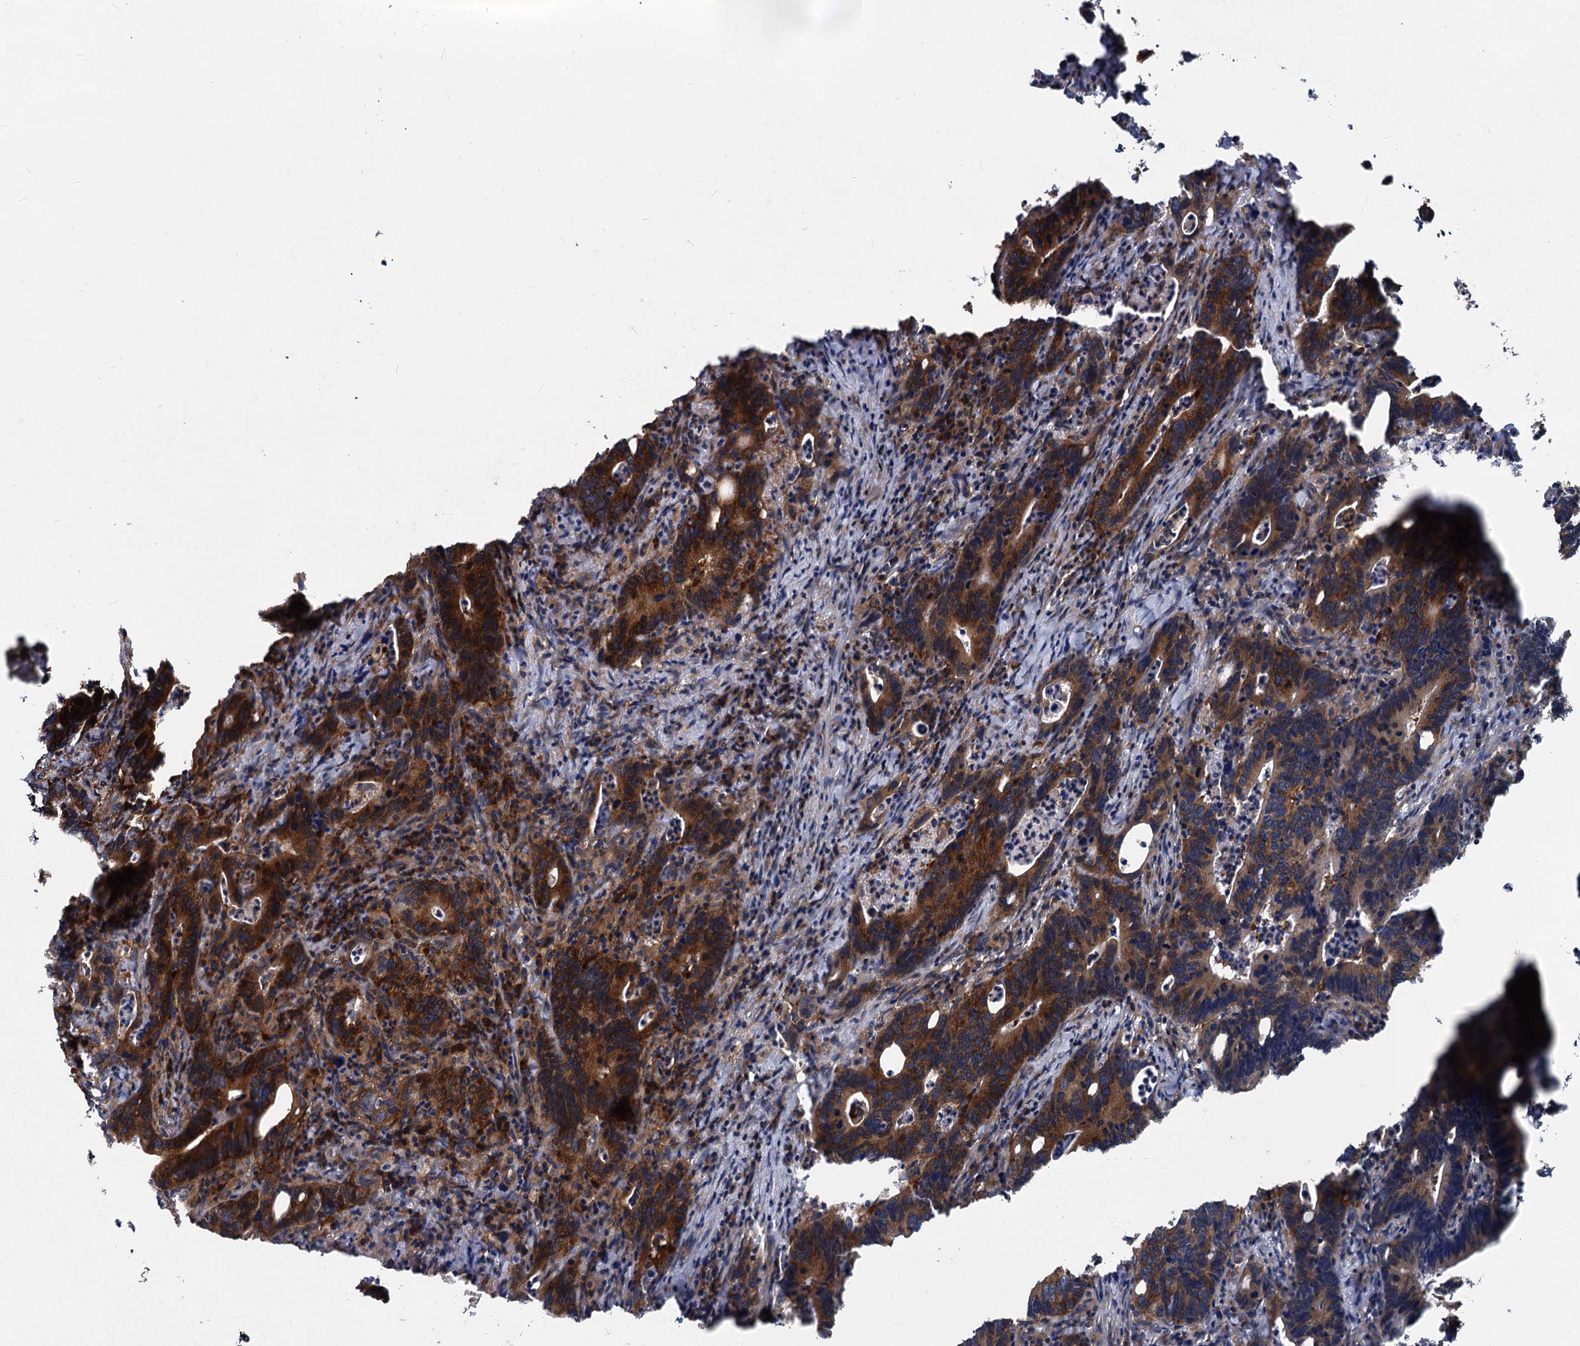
{"staining": {"intensity": "strong", "quantity": ">75%", "location": "cytoplasmic/membranous"}, "tissue": "colorectal cancer", "cell_type": "Tumor cells", "image_type": "cancer", "snomed": [{"axis": "morphology", "description": "Adenocarcinoma, NOS"}, {"axis": "topography", "description": "Colon"}], "caption": "This is a micrograph of immunohistochemistry staining of colorectal cancer, which shows strong positivity in the cytoplasmic/membranous of tumor cells.", "gene": "EIF2B2", "patient": {"sex": "female", "age": 75}}